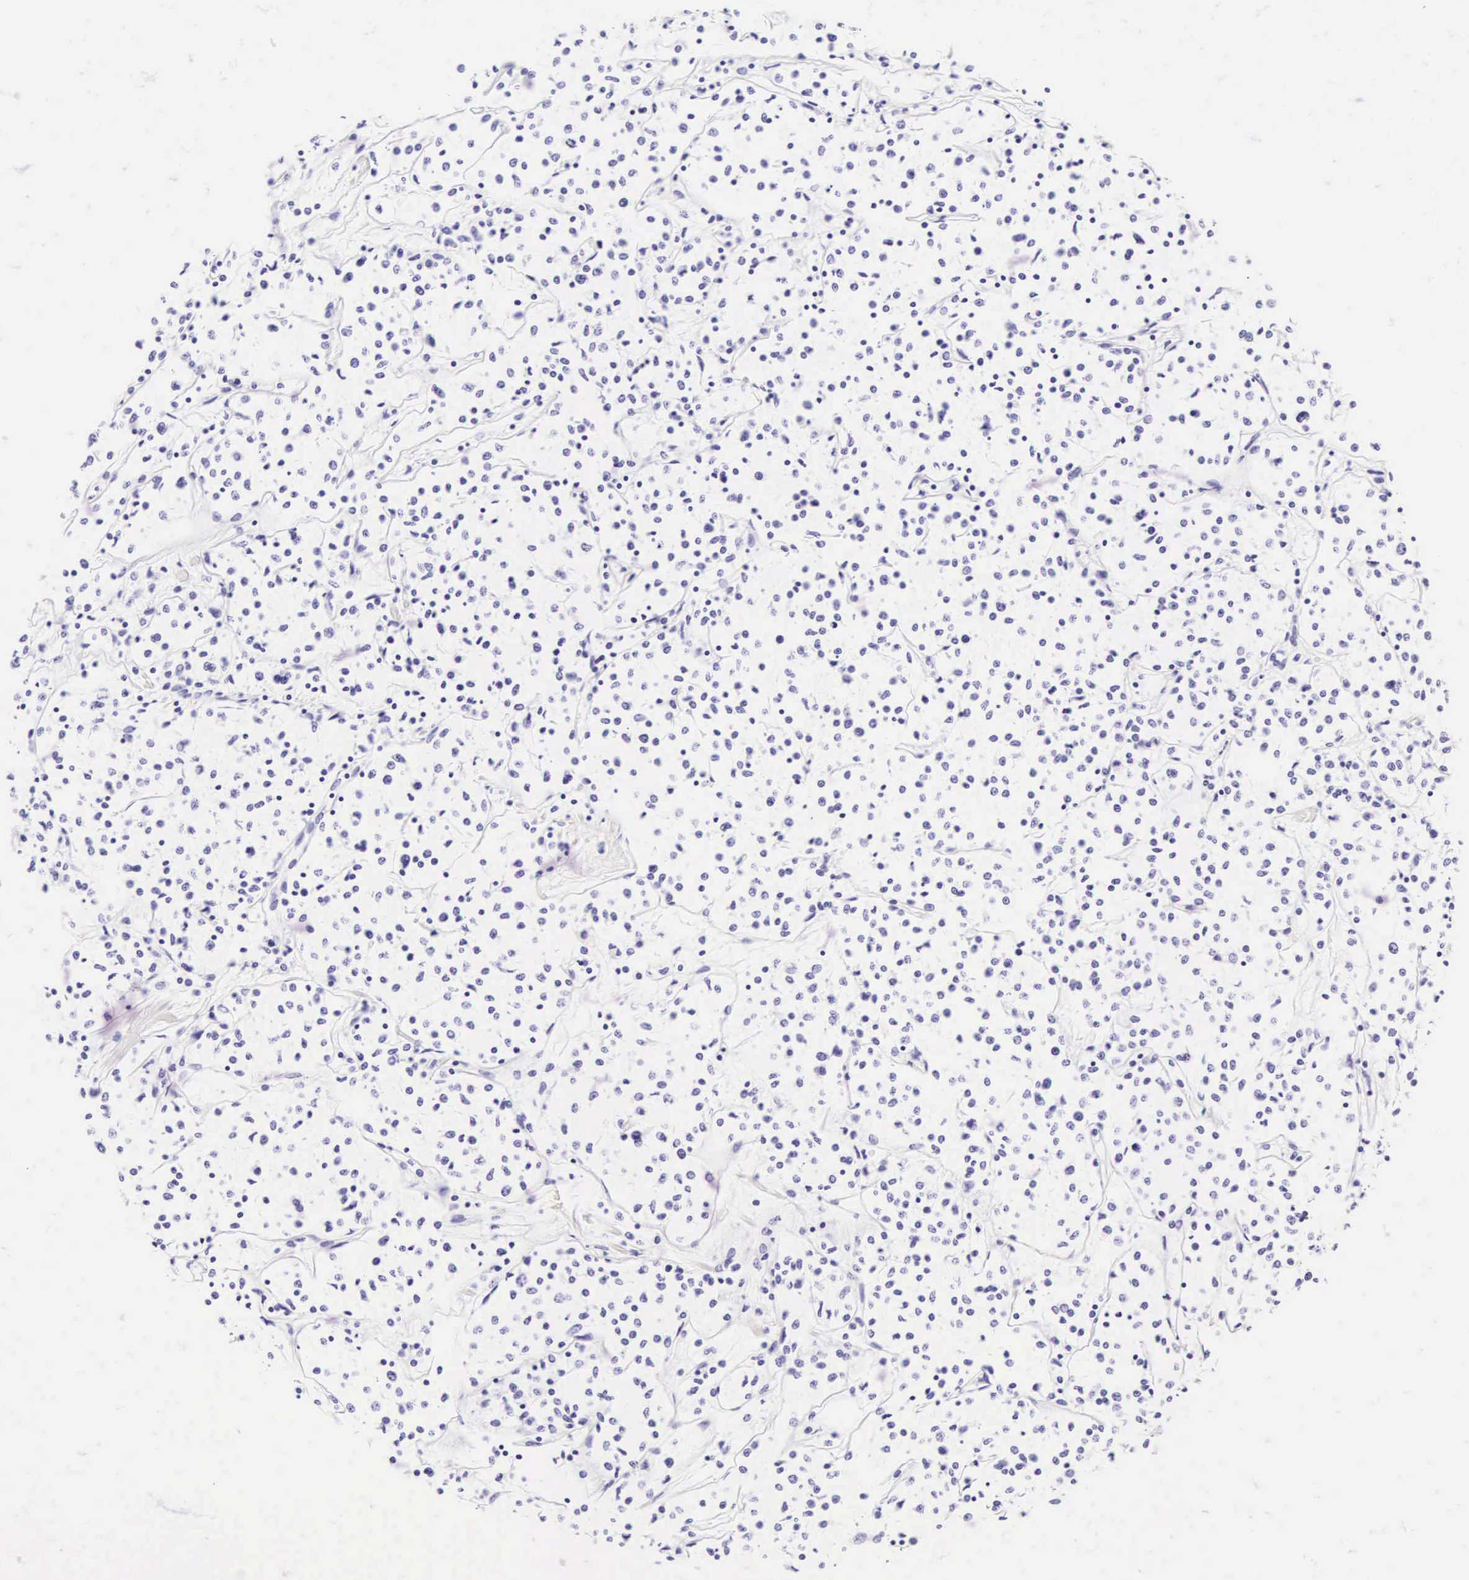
{"staining": {"intensity": "negative", "quantity": "none", "location": "none"}, "tissue": "lymphoma", "cell_type": "Tumor cells", "image_type": "cancer", "snomed": [{"axis": "morphology", "description": "Malignant lymphoma, non-Hodgkin's type, Low grade"}, {"axis": "topography", "description": "Small intestine"}], "caption": "Tumor cells are negative for brown protein staining in low-grade malignant lymphoma, non-Hodgkin's type.", "gene": "CD1A", "patient": {"sex": "female", "age": 59}}